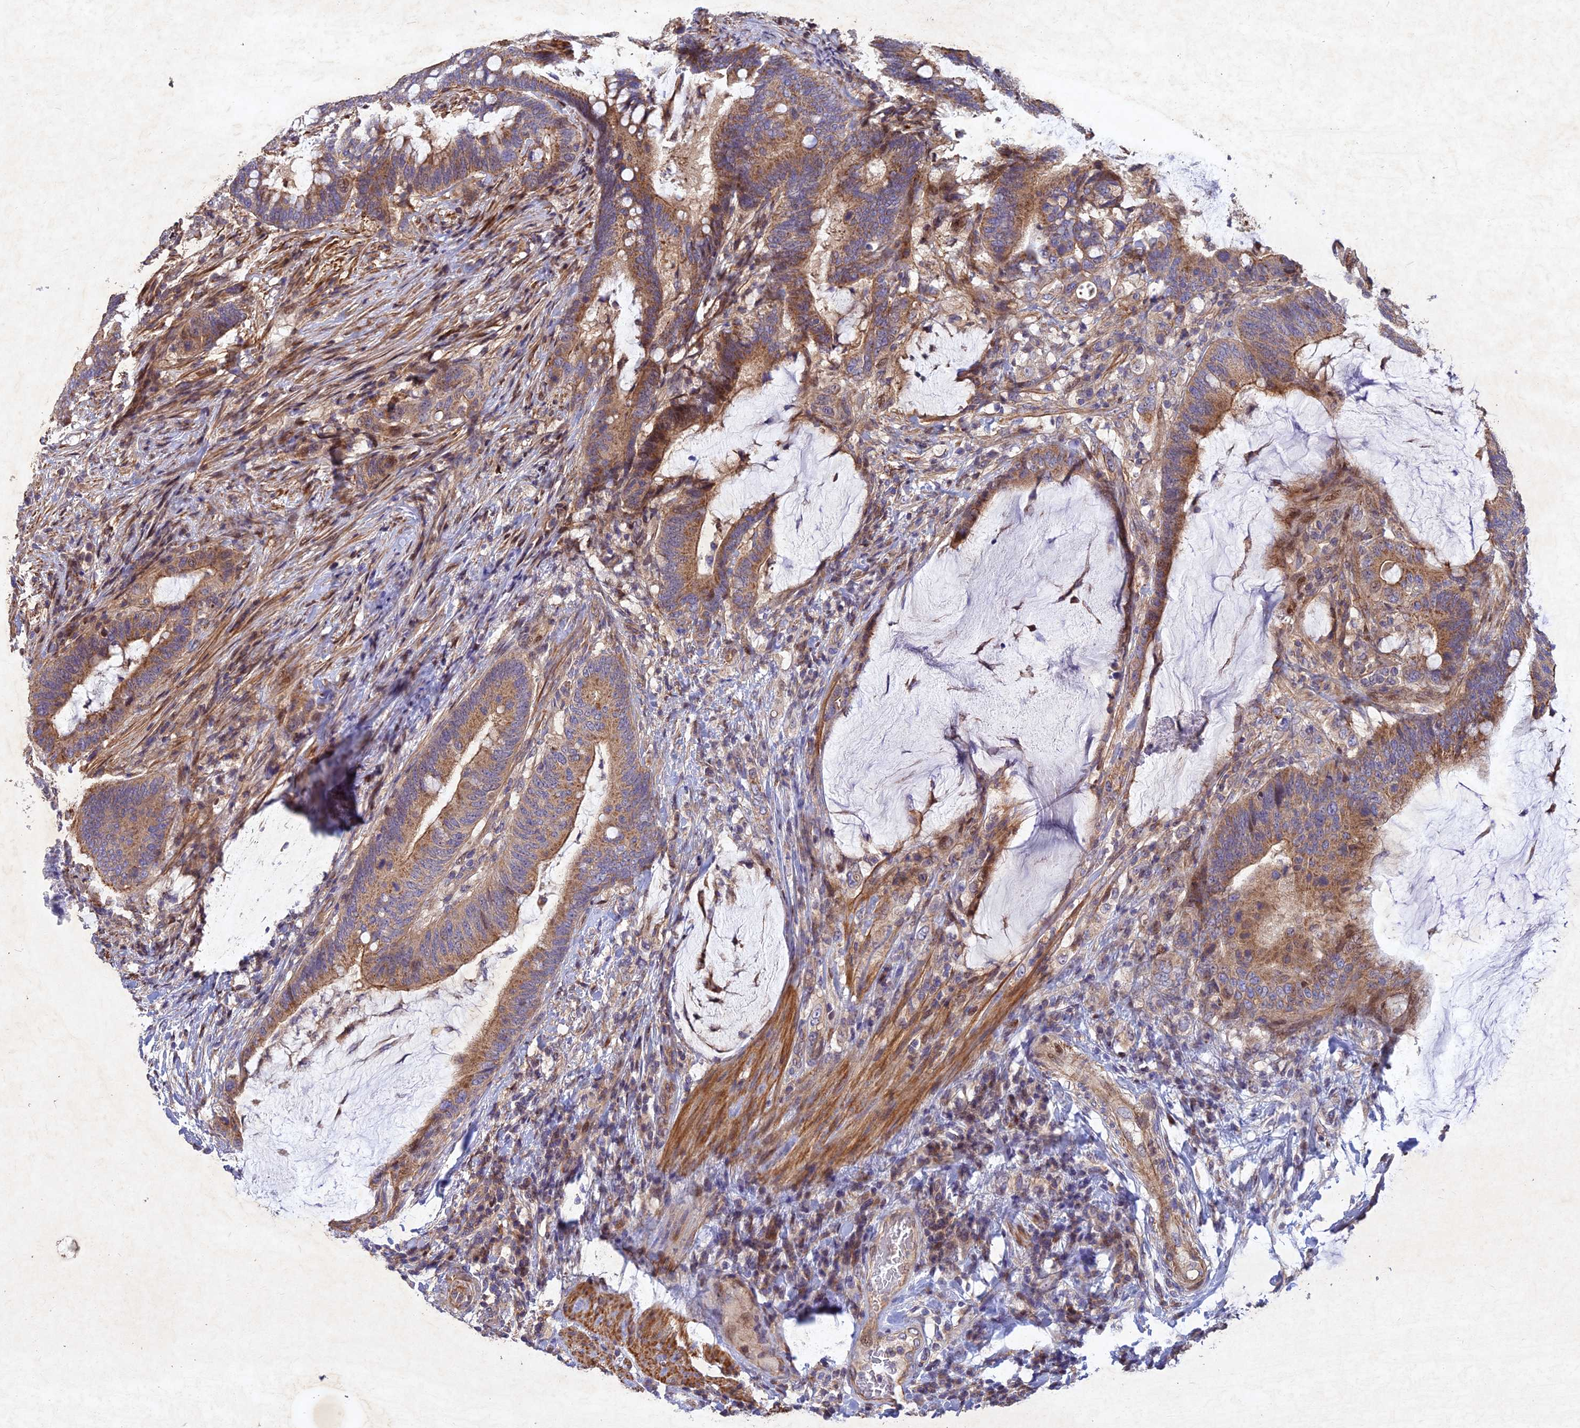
{"staining": {"intensity": "moderate", "quantity": ">75%", "location": "cytoplasmic/membranous"}, "tissue": "colorectal cancer", "cell_type": "Tumor cells", "image_type": "cancer", "snomed": [{"axis": "morphology", "description": "Adenocarcinoma, NOS"}, {"axis": "topography", "description": "Colon"}], "caption": "Immunohistochemistry (IHC) image of human adenocarcinoma (colorectal) stained for a protein (brown), which displays medium levels of moderate cytoplasmic/membranous positivity in approximately >75% of tumor cells.", "gene": "RELCH", "patient": {"sex": "female", "age": 66}}